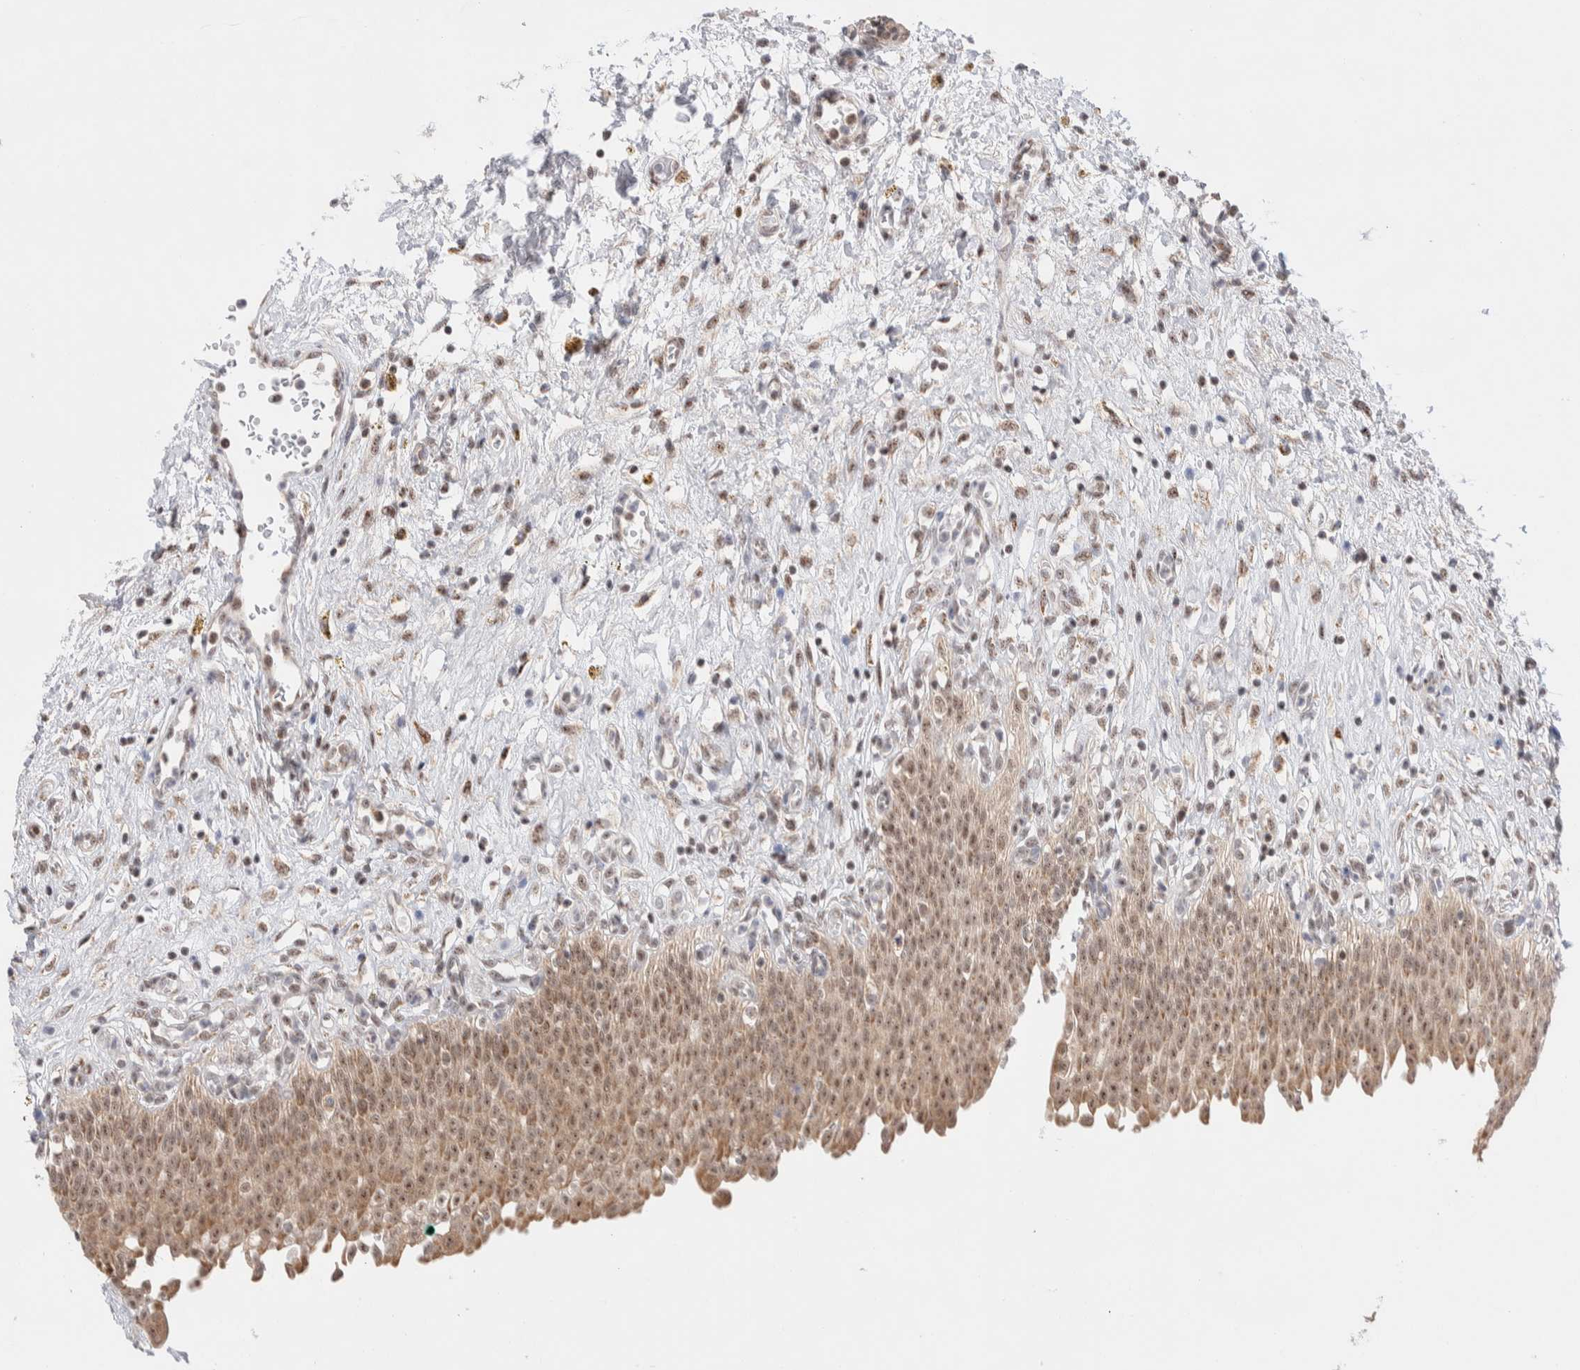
{"staining": {"intensity": "strong", "quantity": ">75%", "location": "nuclear"}, "tissue": "urinary bladder", "cell_type": "Urothelial cells", "image_type": "normal", "snomed": [{"axis": "morphology", "description": "Urothelial carcinoma, High grade"}, {"axis": "topography", "description": "Urinary bladder"}], "caption": "Urothelial cells display strong nuclear positivity in approximately >75% of cells in normal urinary bladder.", "gene": "ZNF695", "patient": {"sex": "male", "age": 46}}